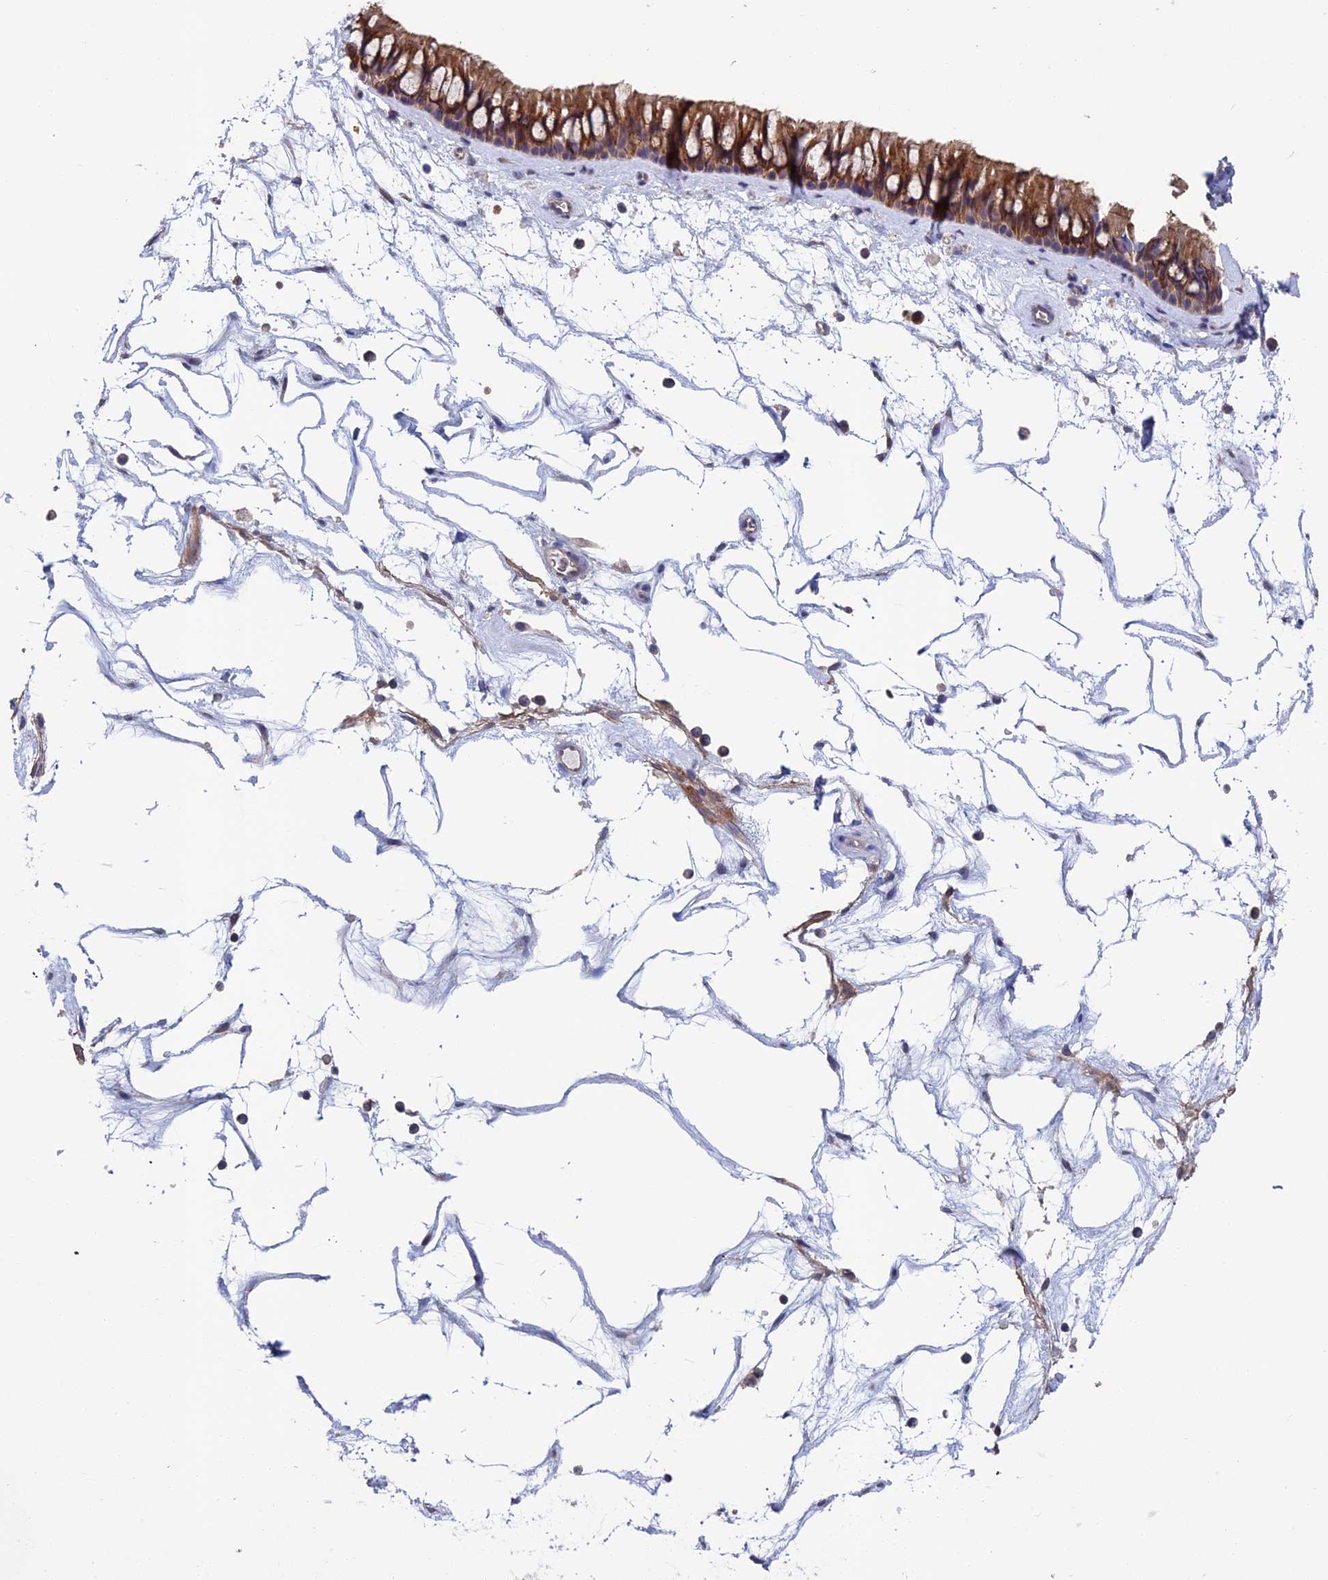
{"staining": {"intensity": "strong", "quantity": ">75%", "location": "cytoplasmic/membranous"}, "tissue": "nasopharynx", "cell_type": "Respiratory epithelial cells", "image_type": "normal", "snomed": [{"axis": "morphology", "description": "Normal tissue, NOS"}, {"axis": "topography", "description": "Nasopharynx"}], "caption": "Protein analysis of unremarkable nasopharynx demonstrates strong cytoplasmic/membranous staining in about >75% of respiratory epithelial cells. The staining is performed using DAB brown chromogen to label protein expression. The nuclei are counter-stained blue using hematoxylin.", "gene": "LCMT1", "patient": {"sex": "male", "age": 64}}